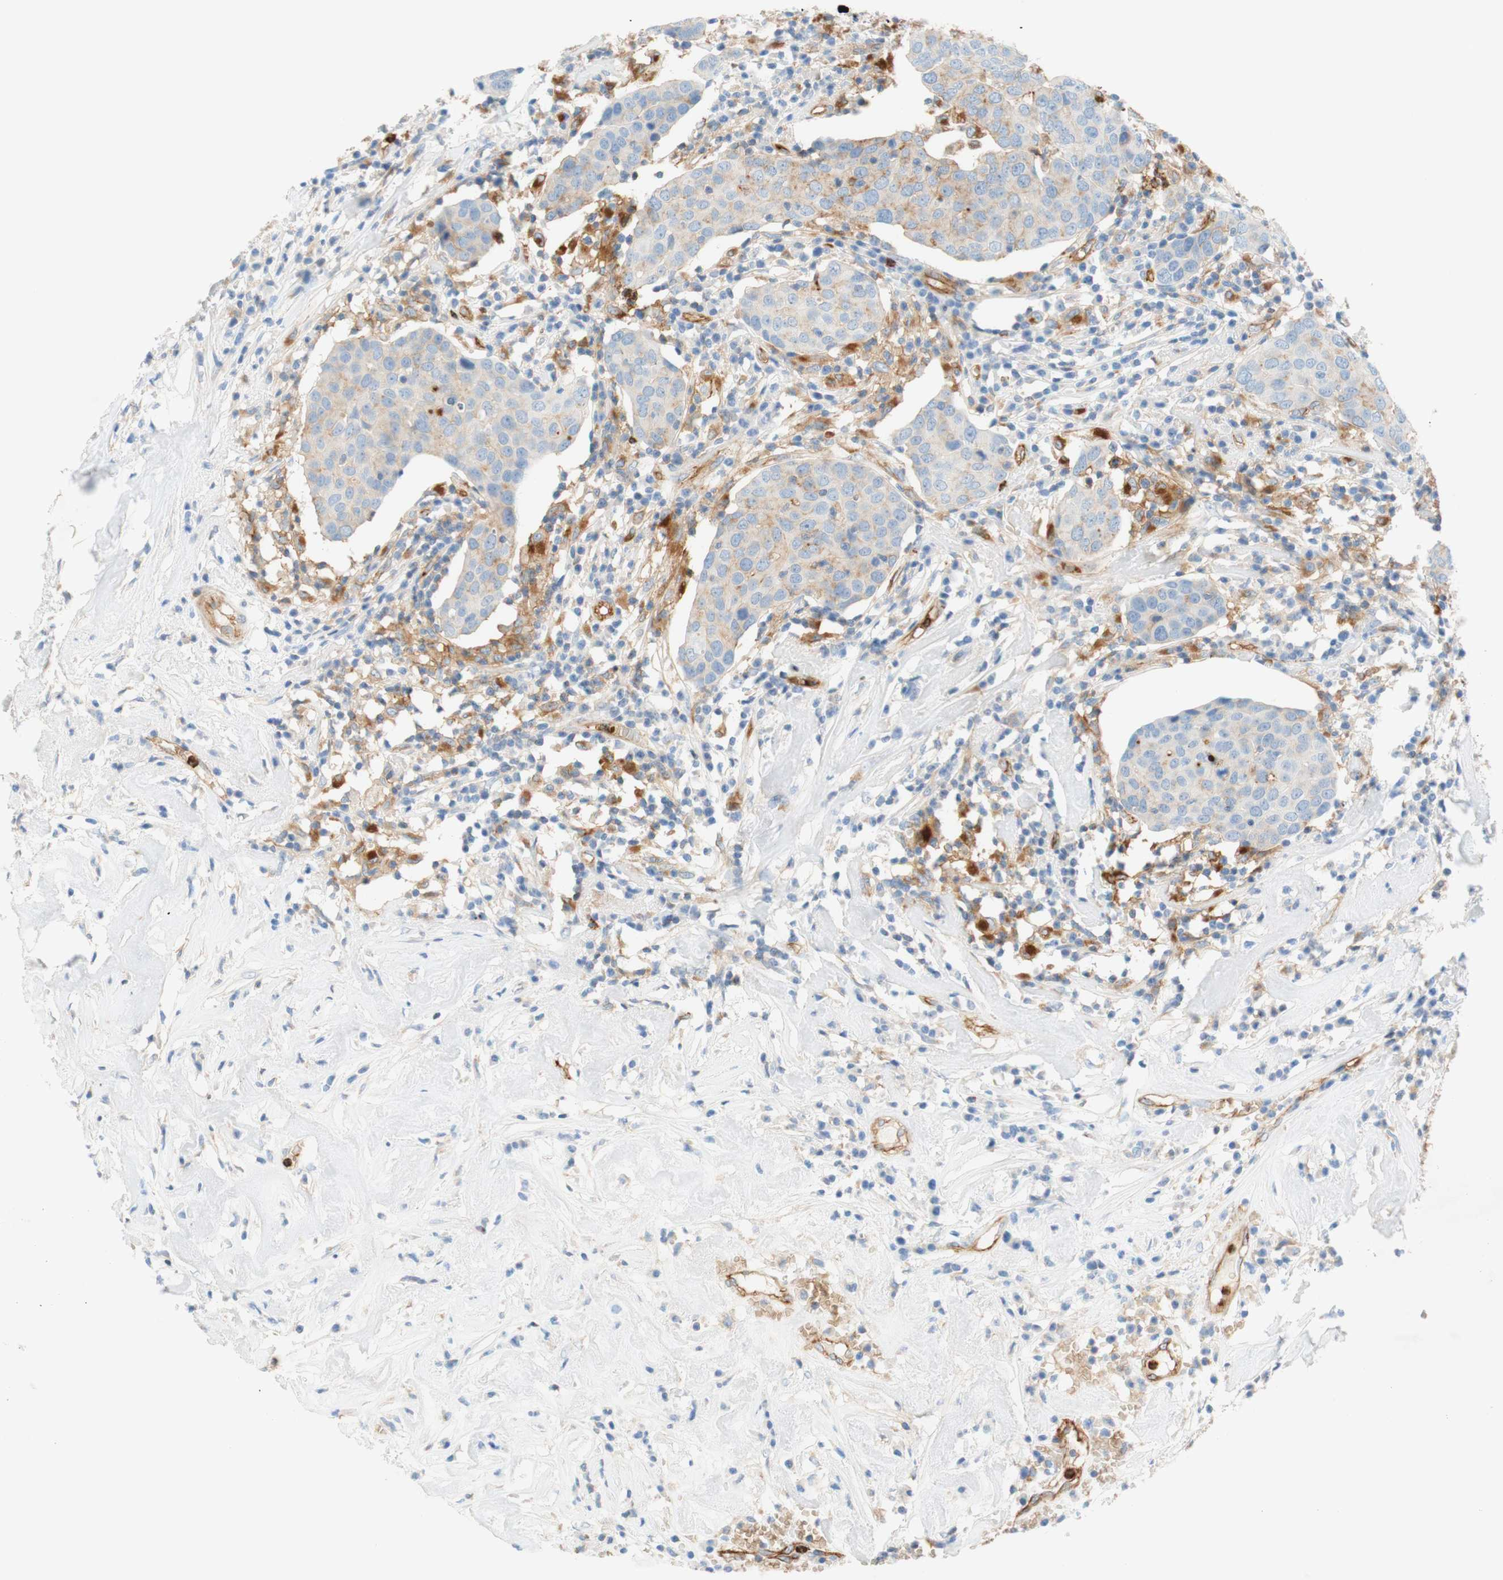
{"staining": {"intensity": "weak", "quantity": "<25%", "location": "cytoplasmic/membranous"}, "tissue": "head and neck cancer", "cell_type": "Tumor cells", "image_type": "cancer", "snomed": [{"axis": "morphology", "description": "Adenocarcinoma, NOS"}, {"axis": "topography", "description": "Salivary gland"}, {"axis": "topography", "description": "Head-Neck"}], "caption": "This is a photomicrograph of IHC staining of head and neck cancer (adenocarcinoma), which shows no staining in tumor cells. Brightfield microscopy of immunohistochemistry (IHC) stained with DAB (3,3'-diaminobenzidine) (brown) and hematoxylin (blue), captured at high magnification.", "gene": "STOM", "patient": {"sex": "female", "age": 65}}